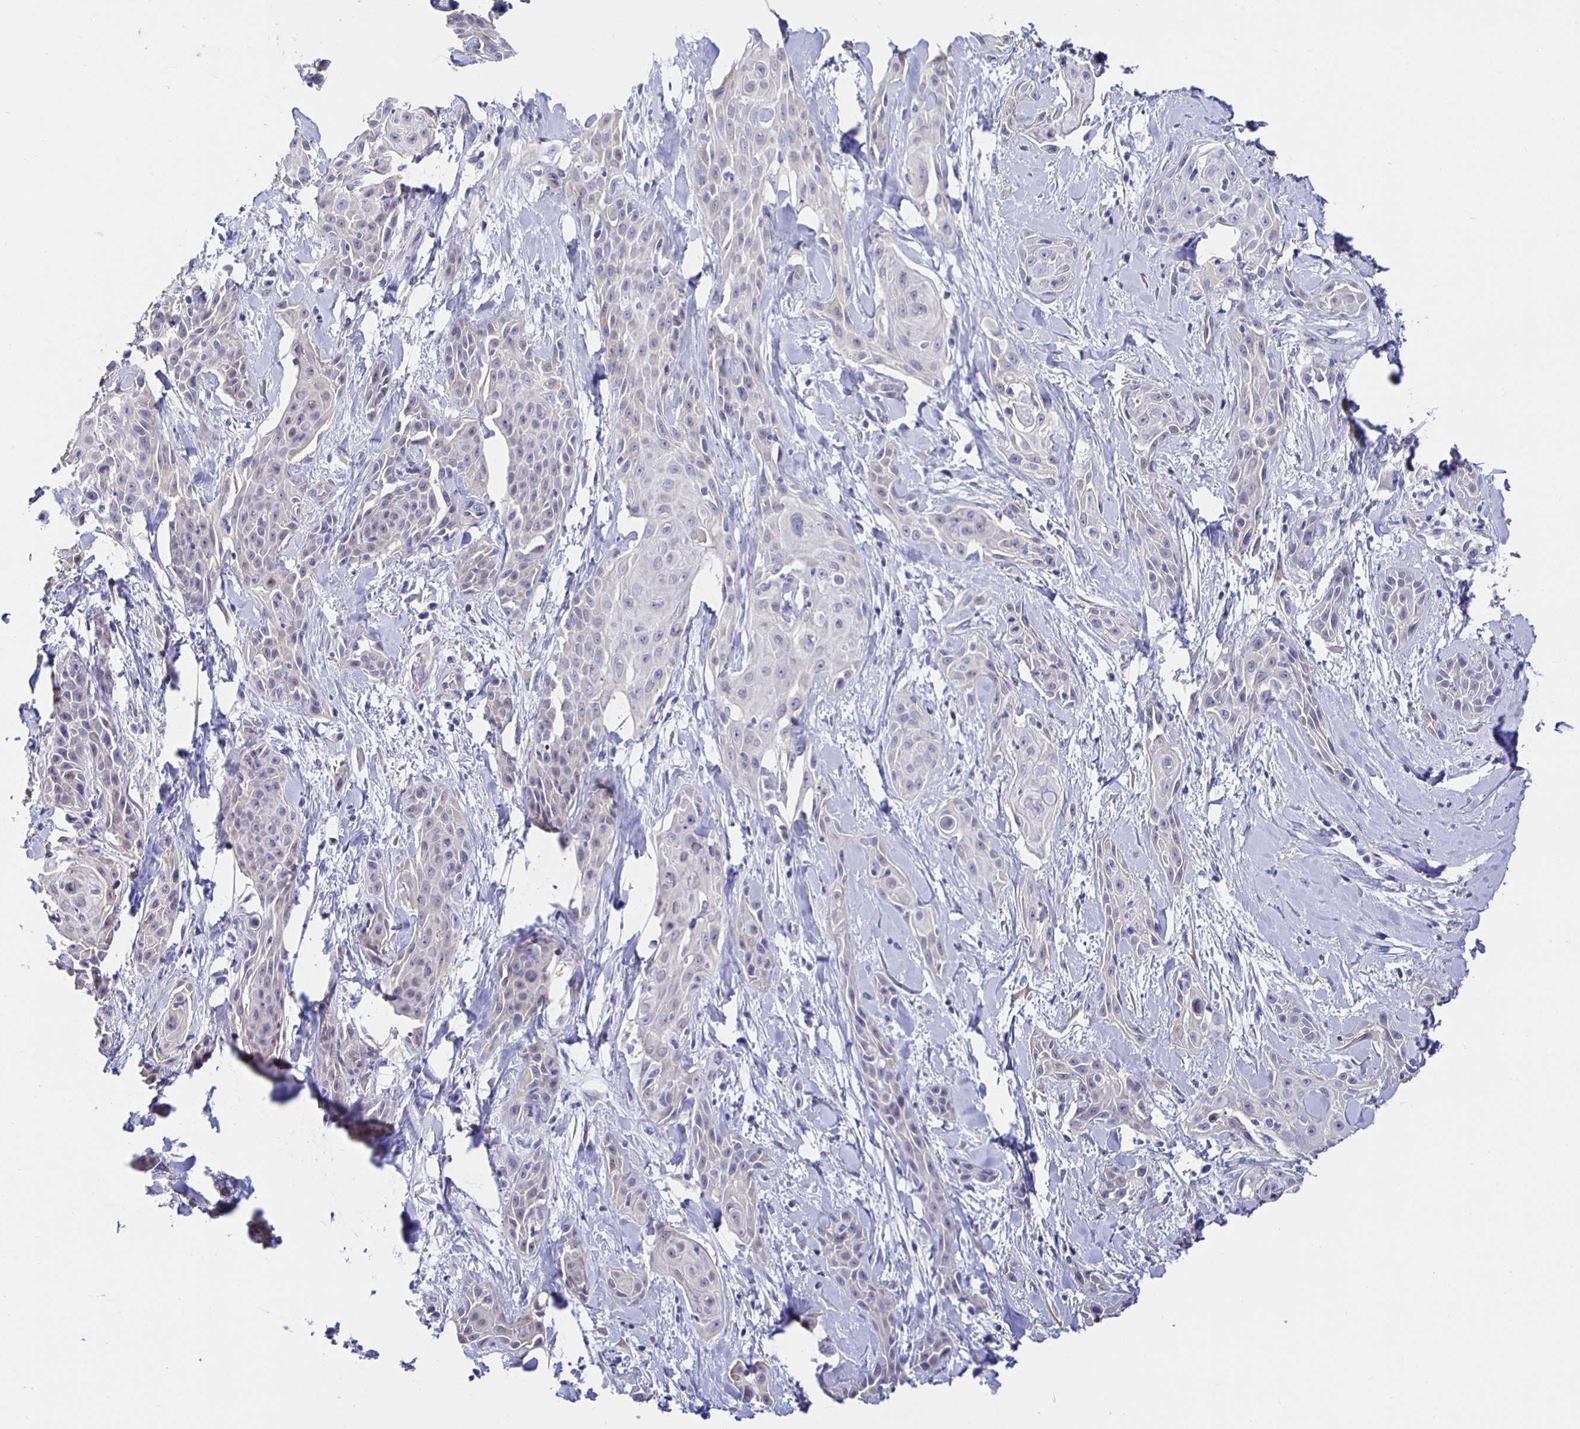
{"staining": {"intensity": "negative", "quantity": "none", "location": "none"}, "tissue": "skin cancer", "cell_type": "Tumor cells", "image_type": "cancer", "snomed": [{"axis": "morphology", "description": "Squamous cell carcinoma, NOS"}, {"axis": "topography", "description": "Skin"}, {"axis": "topography", "description": "Anal"}], "caption": "The micrograph shows no significant staining in tumor cells of skin cancer. (DAB (3,3'-diaminobenzidine) immunohistochemistry (IHC) with hematoxylin counter stain).", "gene": "HSPA4L", "patient": {"sex": "male", "age": 64}}